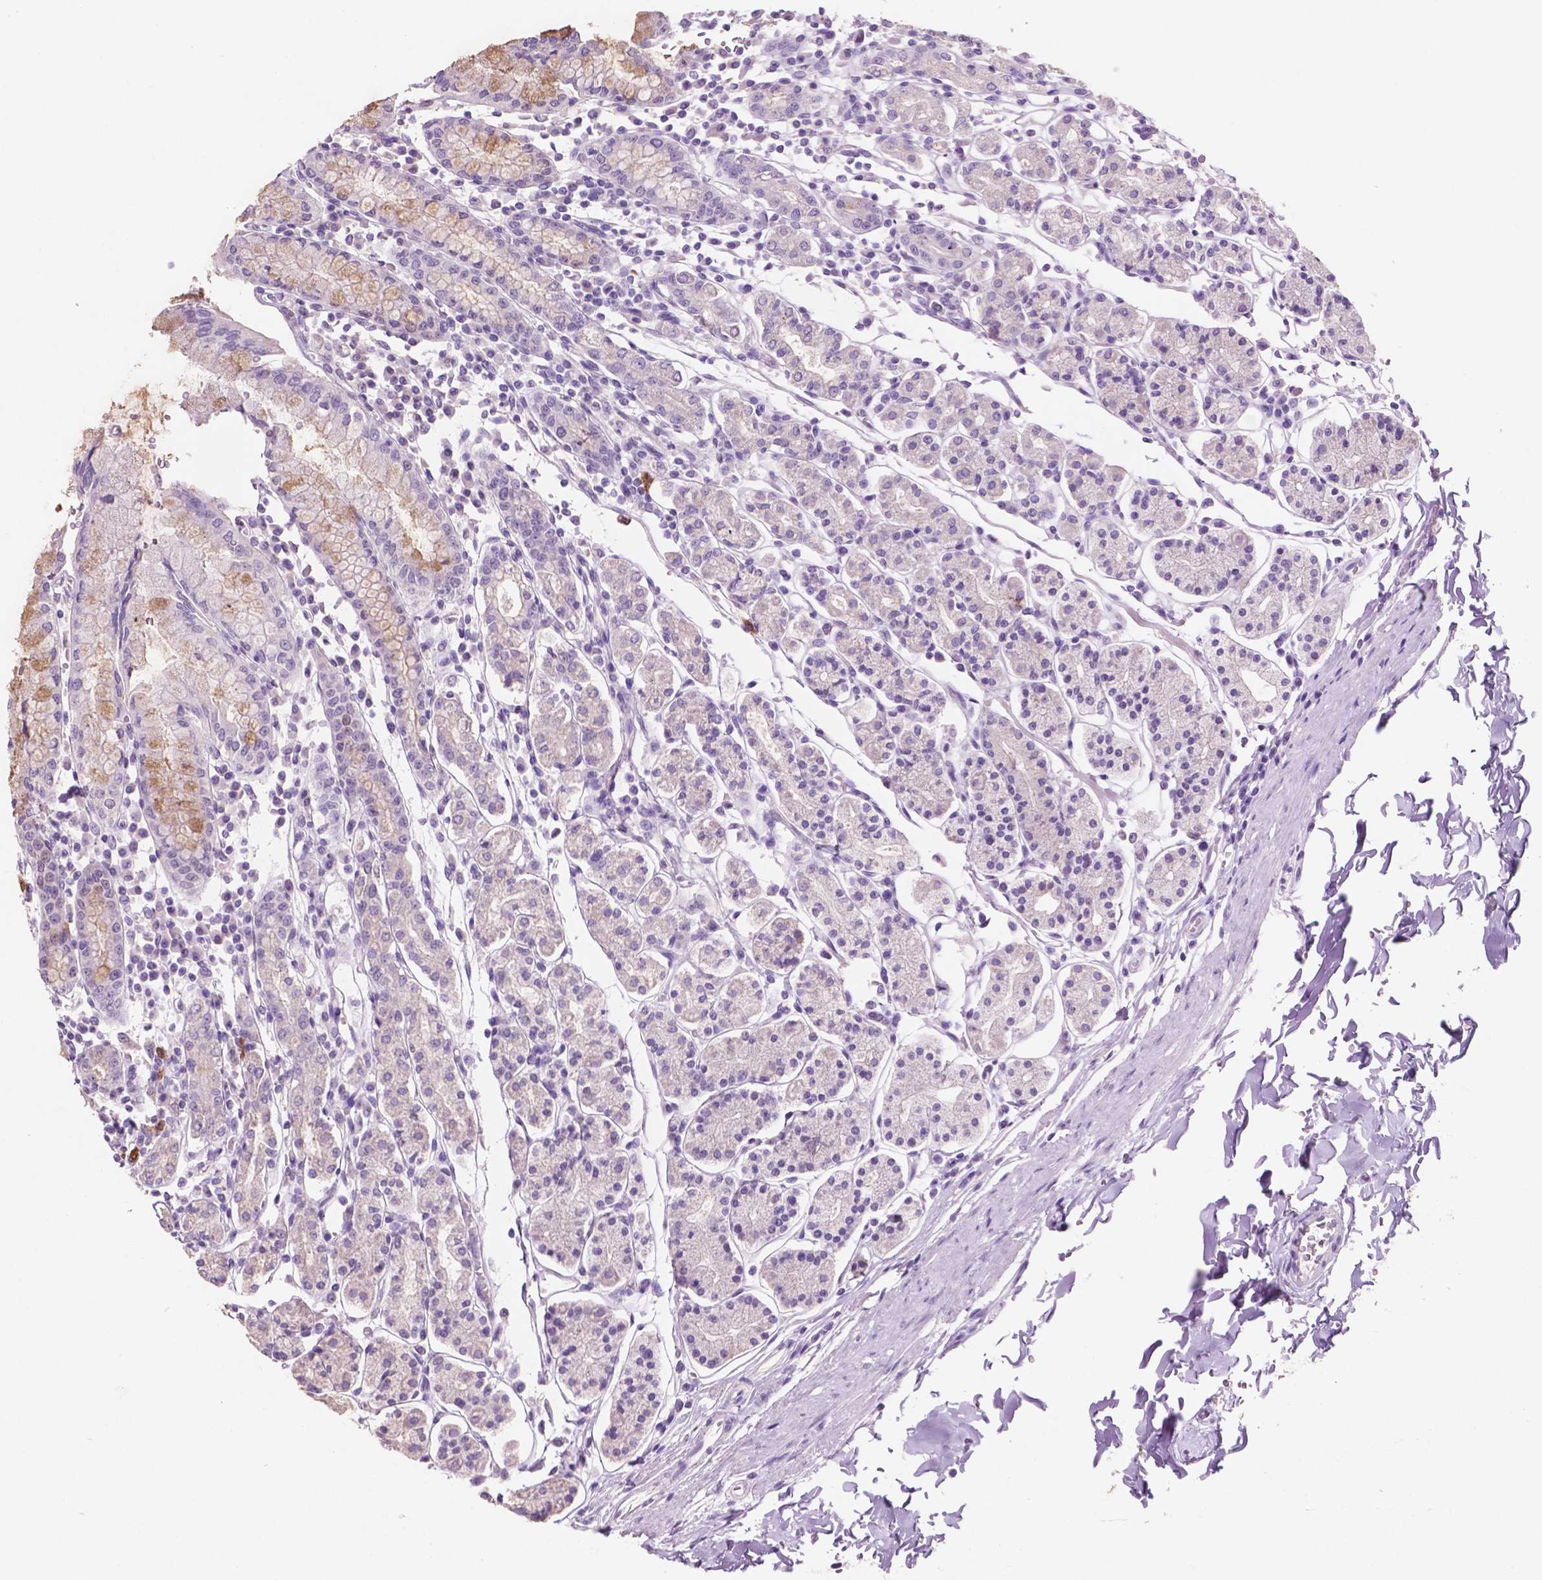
{"staining": {"intensity": "moderate", "quantity": "<25%", "location": "cytoplasmic/membranous"}, "tissue": "stomach", "cell_type": "Glandular cells", "image_type": "normal", "snomed": [{"axis": "morphology", "description": "Normal tissue, NOS"}, {"axis": "topography", "description": "Stomach, upper"}, {"axis": "topography", "description": "Stomach"}], "caption": "The photomicrograph shows a brown stain indicating the presence of a protein in the cytoplasmic/membranous of glandular cells in stomach. The staining is performed using DAB (3,3'-diaminobenzidine) brown chromogen to label protein expression. The nuclei are counter-stained blue using hematoxylin.", "gene": "IDO1", "patient": {"sex": "male", "age": 62}}